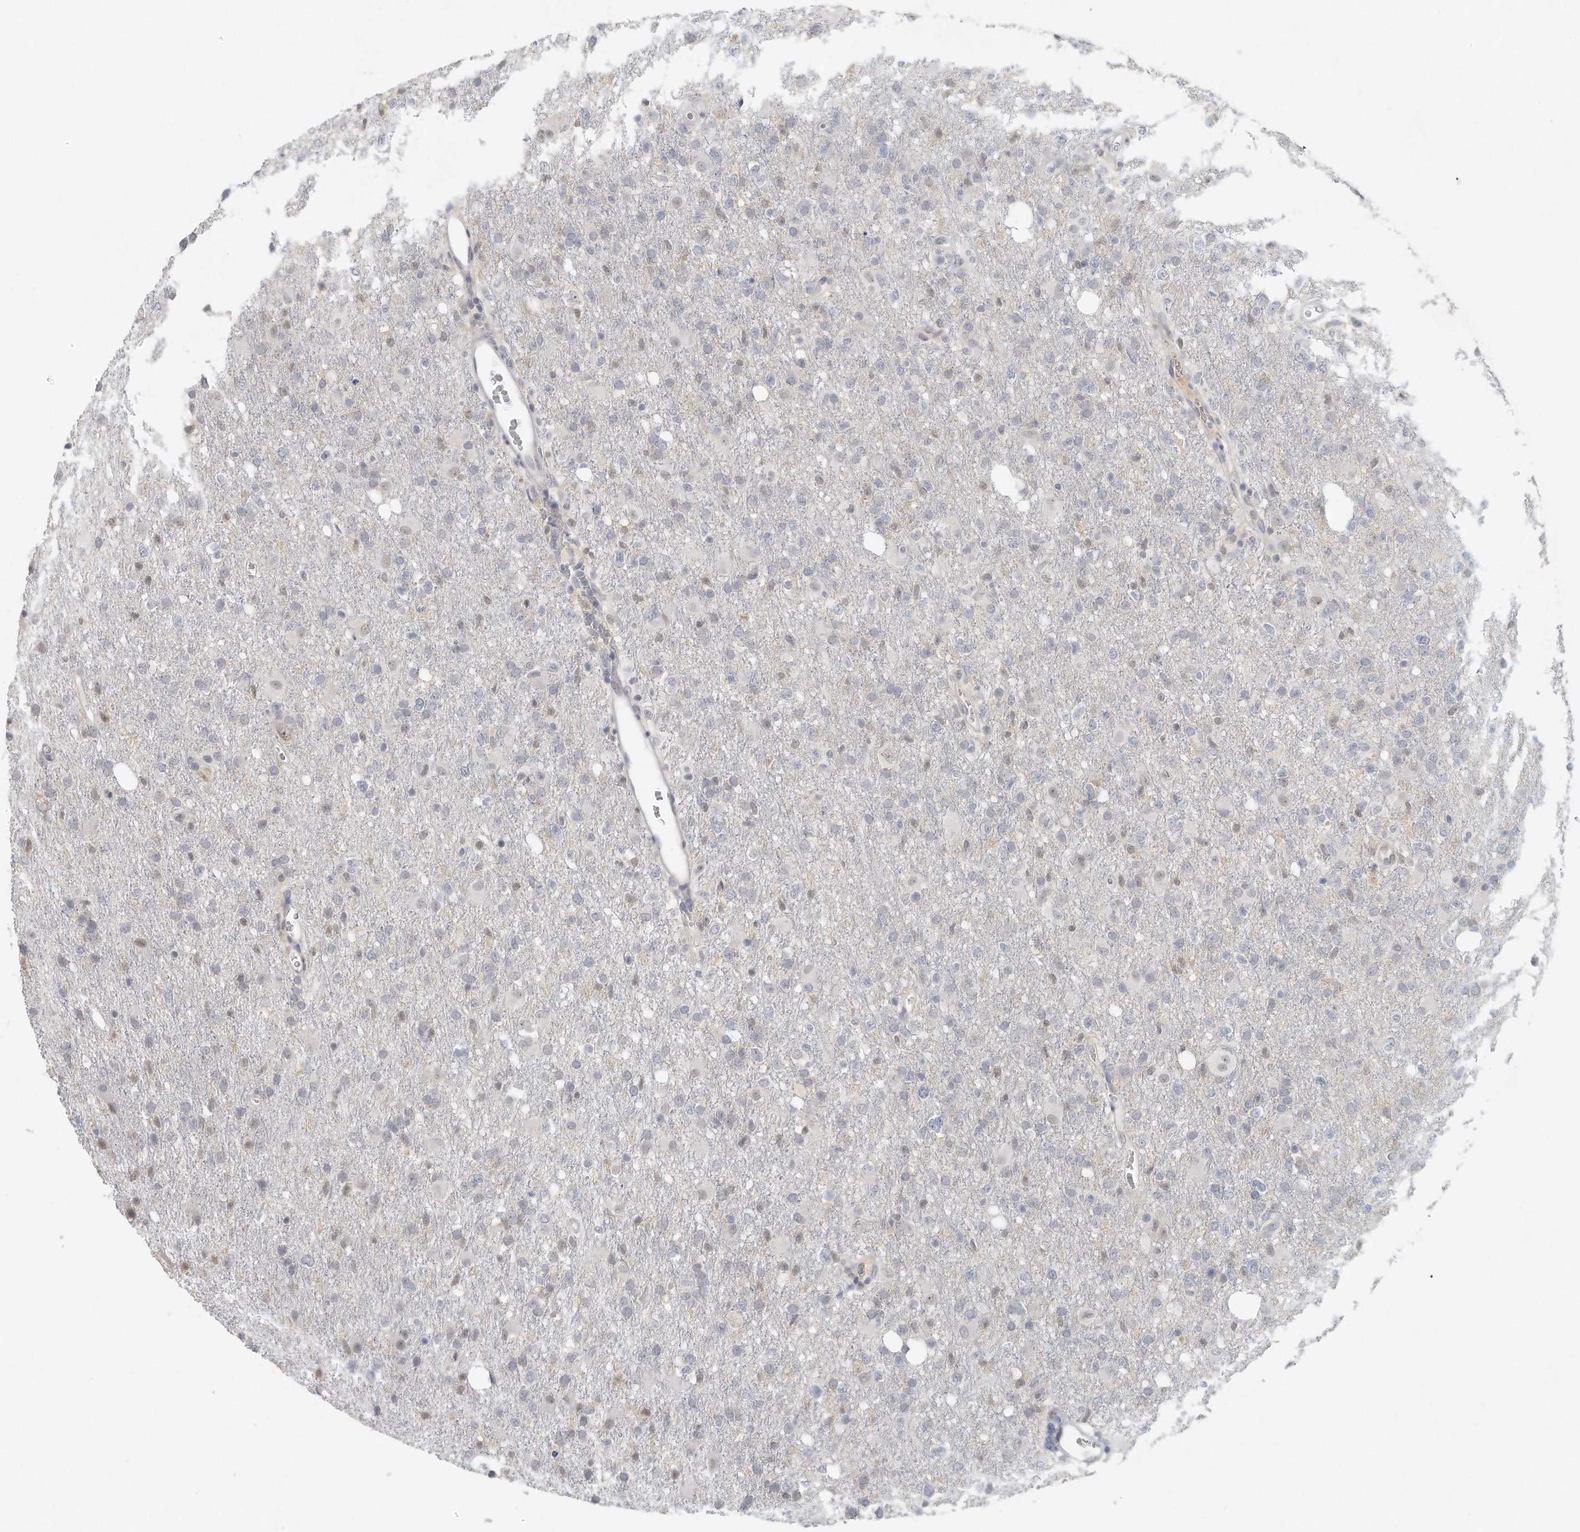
{"staining": {"intensity": "weak", "quantity": "<25%", "location": "nuclear"}, "tissue": "glioma", "cell_type": "Tumor cells", "image_type": "cancer", "snomed": [{"axis": "morphology", "description": "Glioma, malignant, High grade"}, {"axis": "topography", "description": "Brain"}], "caption": "A micrograph of glioma stained for a protein reveals no brown staining in tumor cells.", "gene": "DDX43", "patient": {"sex": "female", "age": 57}}